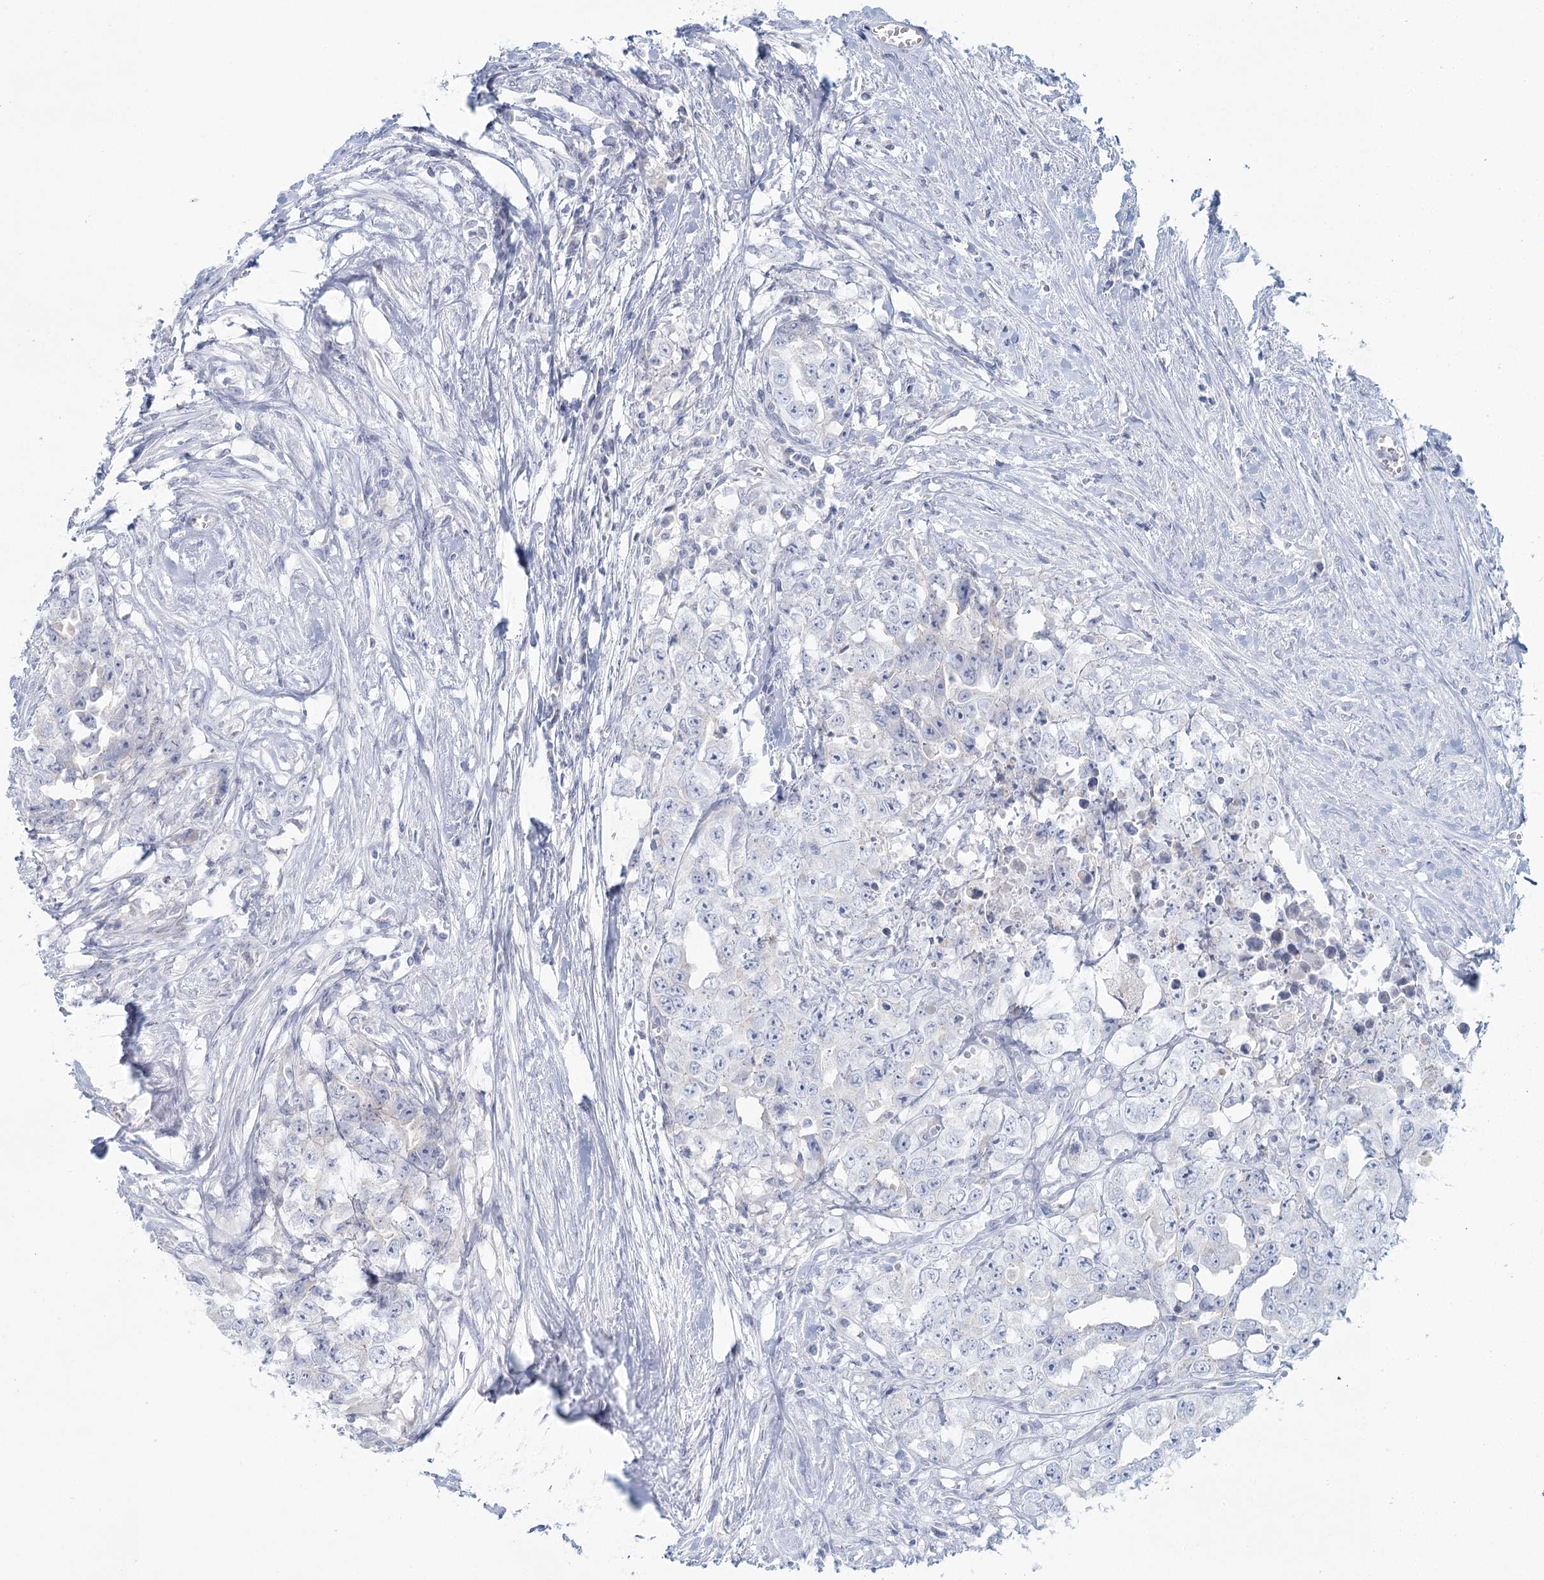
{"staining": {"intensity": "negative", "quantity": "none", "location": "none"}, "tissue": "testis cancer", "cell_type": "Tumor cells", "image_type": "cancer", "snomed": [{"axis": "morphology", "description": "Seminoma, NOS"}, {"axis": "morphology", "description": "Carcinoma, Embryonal, NOS"}, {"axis": "topography", "description": "Testis"}], "caption": "Seminoma (testis) was stained to show a protein in brown. There is no significant positivity in tumor cells. (DAB IHC, high magnification).", "gene": "BPHL", "patient": {"sex": "male", "age": 43}}